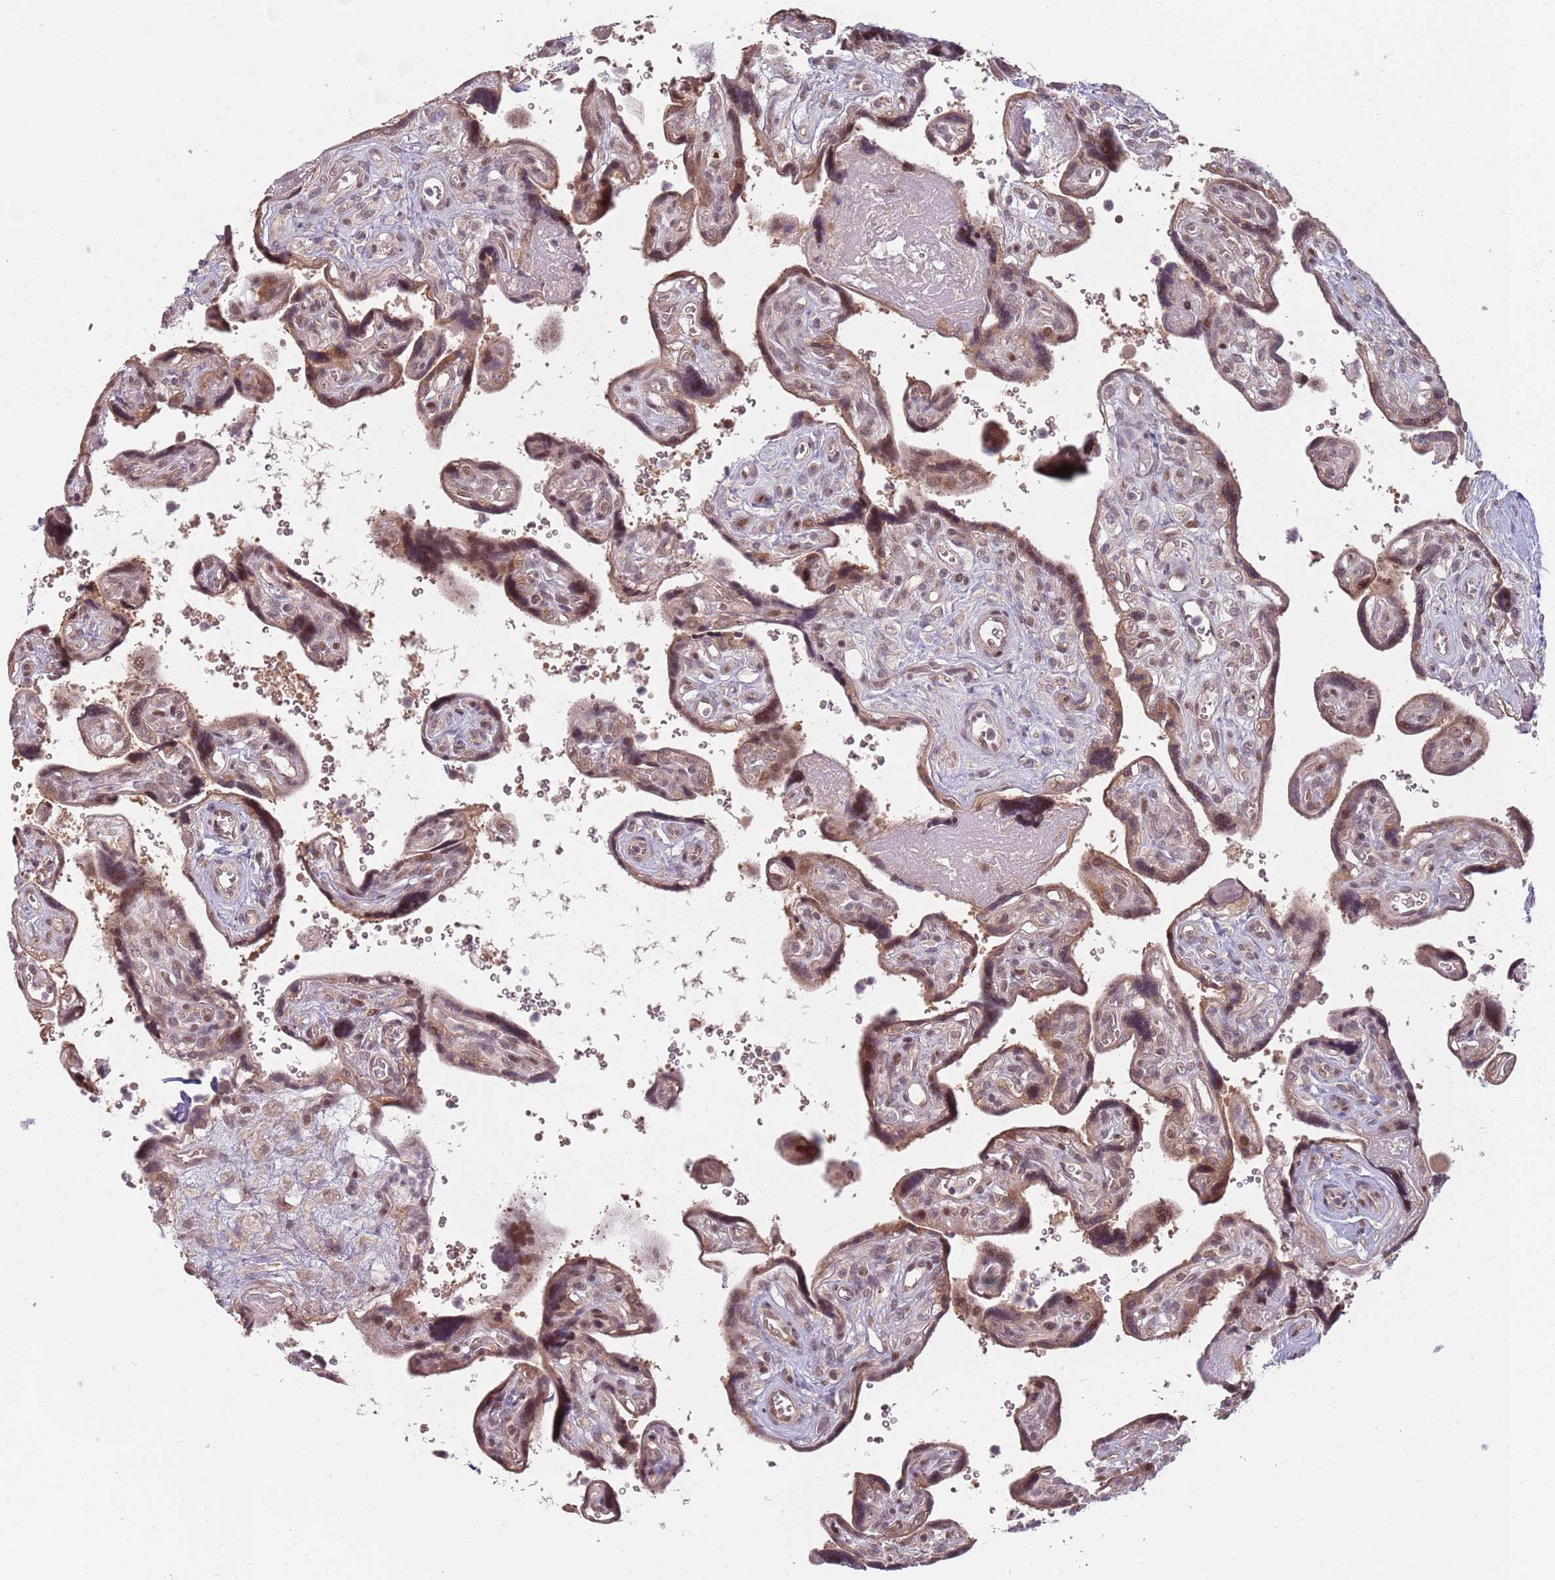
{"staining": {"intensity": "moderate", "quantity": ">75%", "location": "cytoplasmic/membranous,nuclear"}, "tissue": "placenta", "cell_type": "Trophoblastic cells", "image_type": "normal", "snomed": [{"axis": "morphology", "description": "Normal tissue, NOS"}, {"axis": "topography", "description": "Placenta"}], "caption": "Placenta stained for a protein demonstrates moderate cytoplasmic/membranous,nuclear positivity in trophoblastic cells.", "gene": "ADGRG1", "patient": {"sex": "female", "age": 39}}